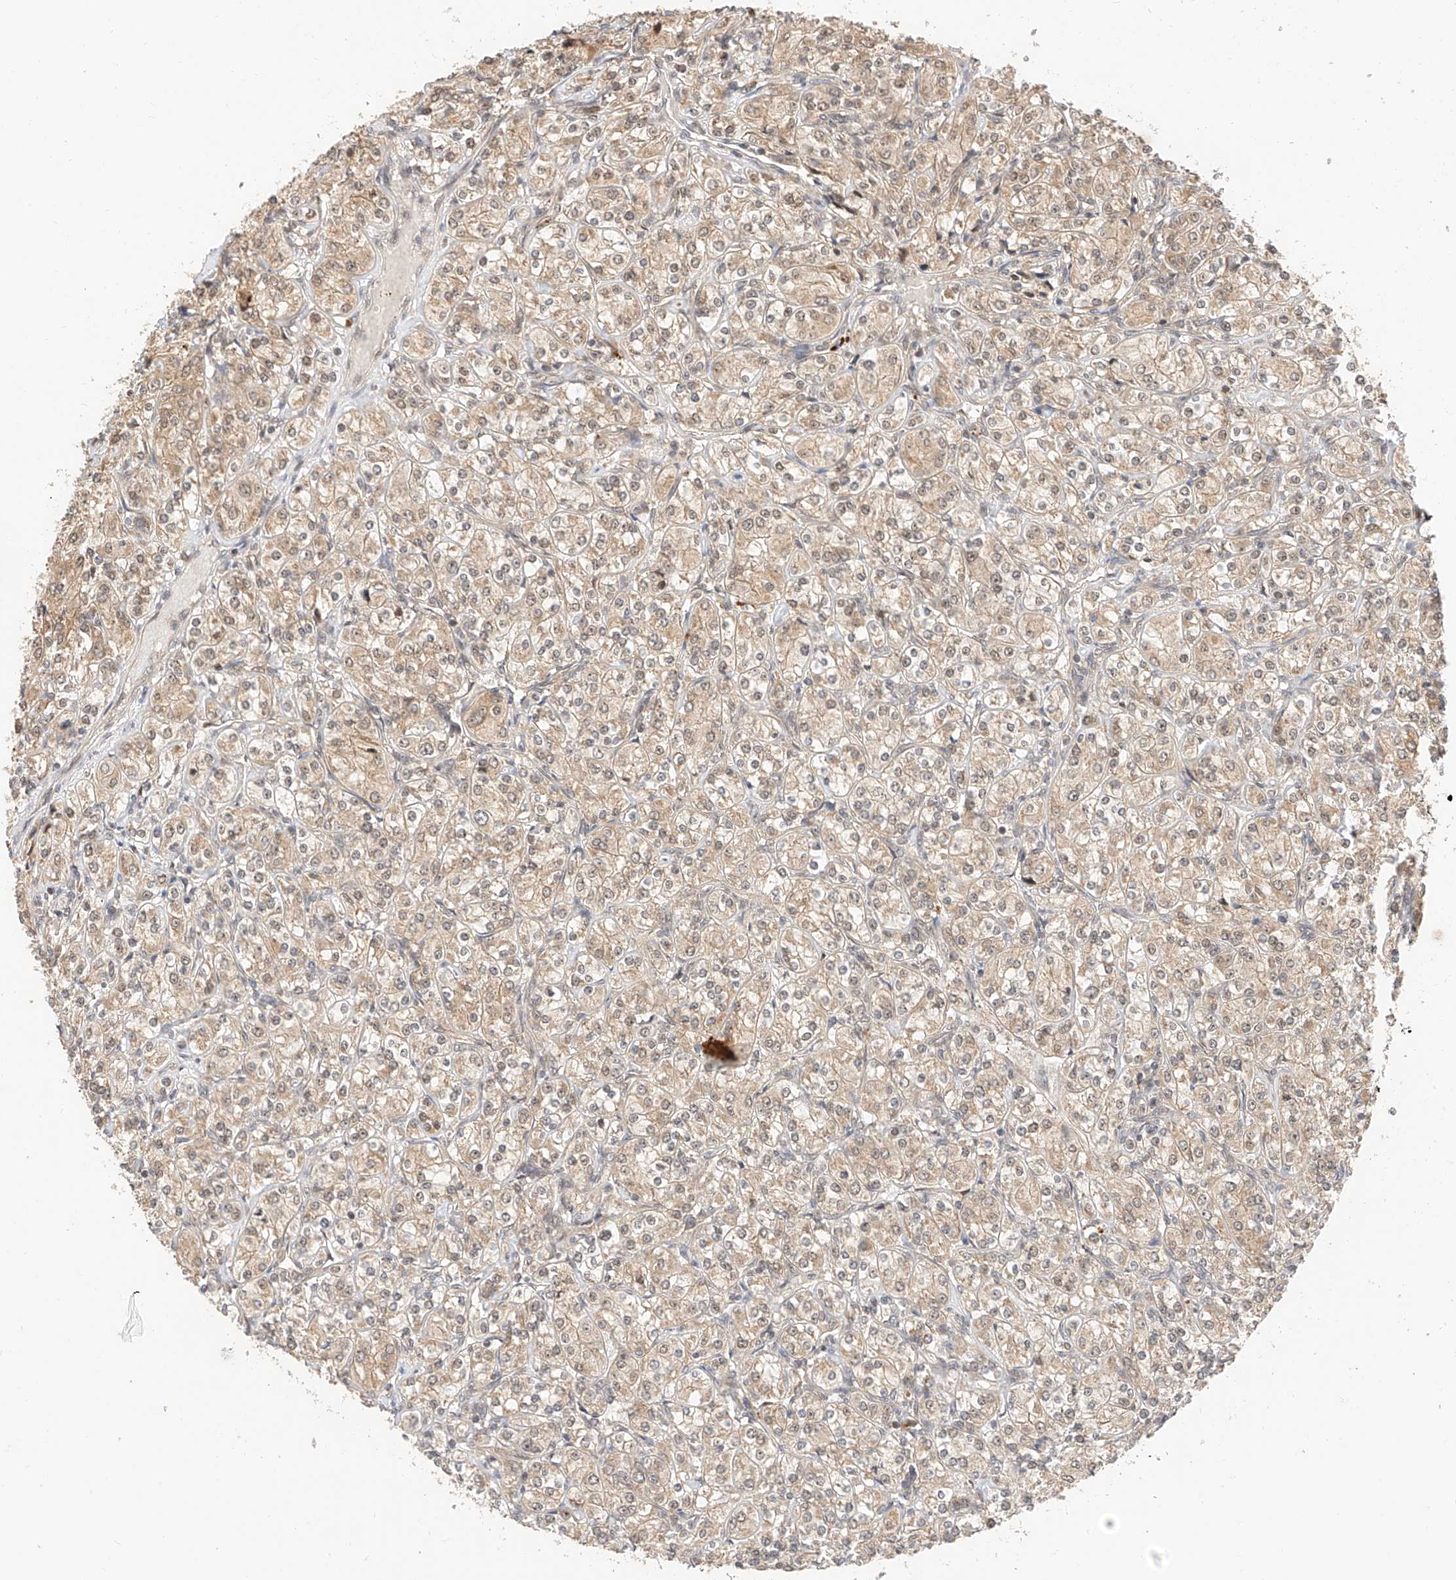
{"staining": {"intensity": "weak", "quantity": ">75%", "location": "cytoplasmic/membranous"}, "tissue": "renal cancer", "cell_type": "Tumor cells", "image_type": "cancer", "snomed": [{"axis": "morphology", "description": "Adenocarcinoma, NOS"}, {"axis": "topography", "description": "Kidney"}], "caption": "Immunohistochemistry staining of renal cancer, which reveals low levels of weak cytoplasmic/membranous positivity in about >75% of tumor cells indicating weak cytoplasmic/membranous protein positivity. The staining was performed using DAB (brown) for protein detection and nuclei were counterstained in hematoxylin (blue).", "gene": "EIF4H", "patient": {"sex": "male", "age": 77}}